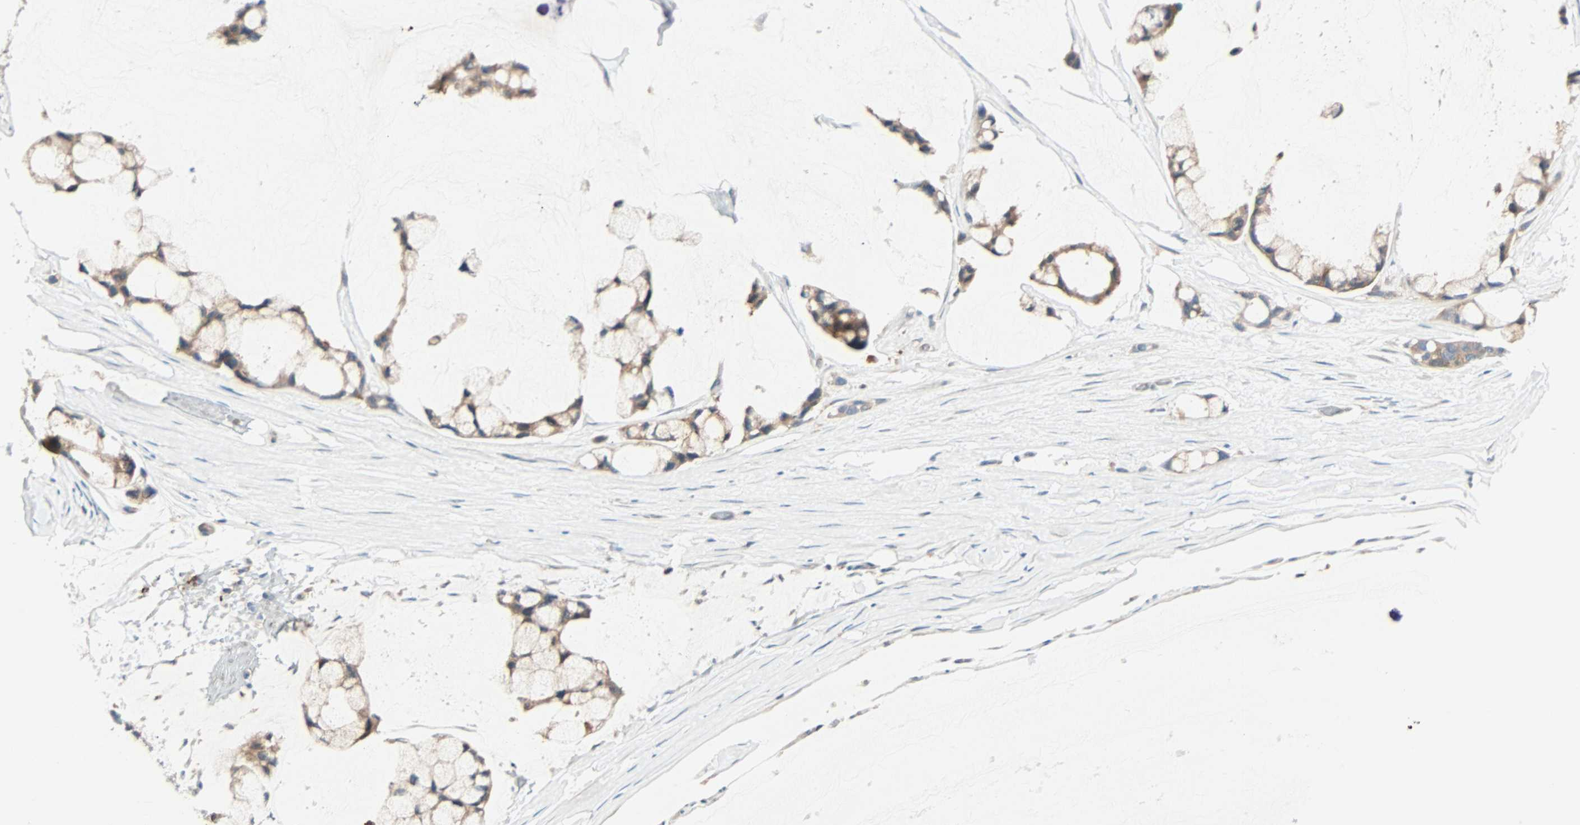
{"staining": {"intensity": "moderate", "quantity": ">75%", "location": "cytoplasmic/membranous"}, "tissue": "ovarian cancer", "cell_type": "Tumor cells", "image_type": "cancer", "snomed": [{"axis": "morphology", "description": "Cystadenocarcinoma, mucinous, NOS"}, {"axis": "topography", "description": "Ovary"}], "caption": "Protein staining of ovarian cancer (mucinous cystadenocarcinoma) tissue exhibits moderate cytoplasmic/membranous expression in approximately >75% of tumor cells.", "gene": "SMIM8", "patient": {"sex": "female", "age": 39}}